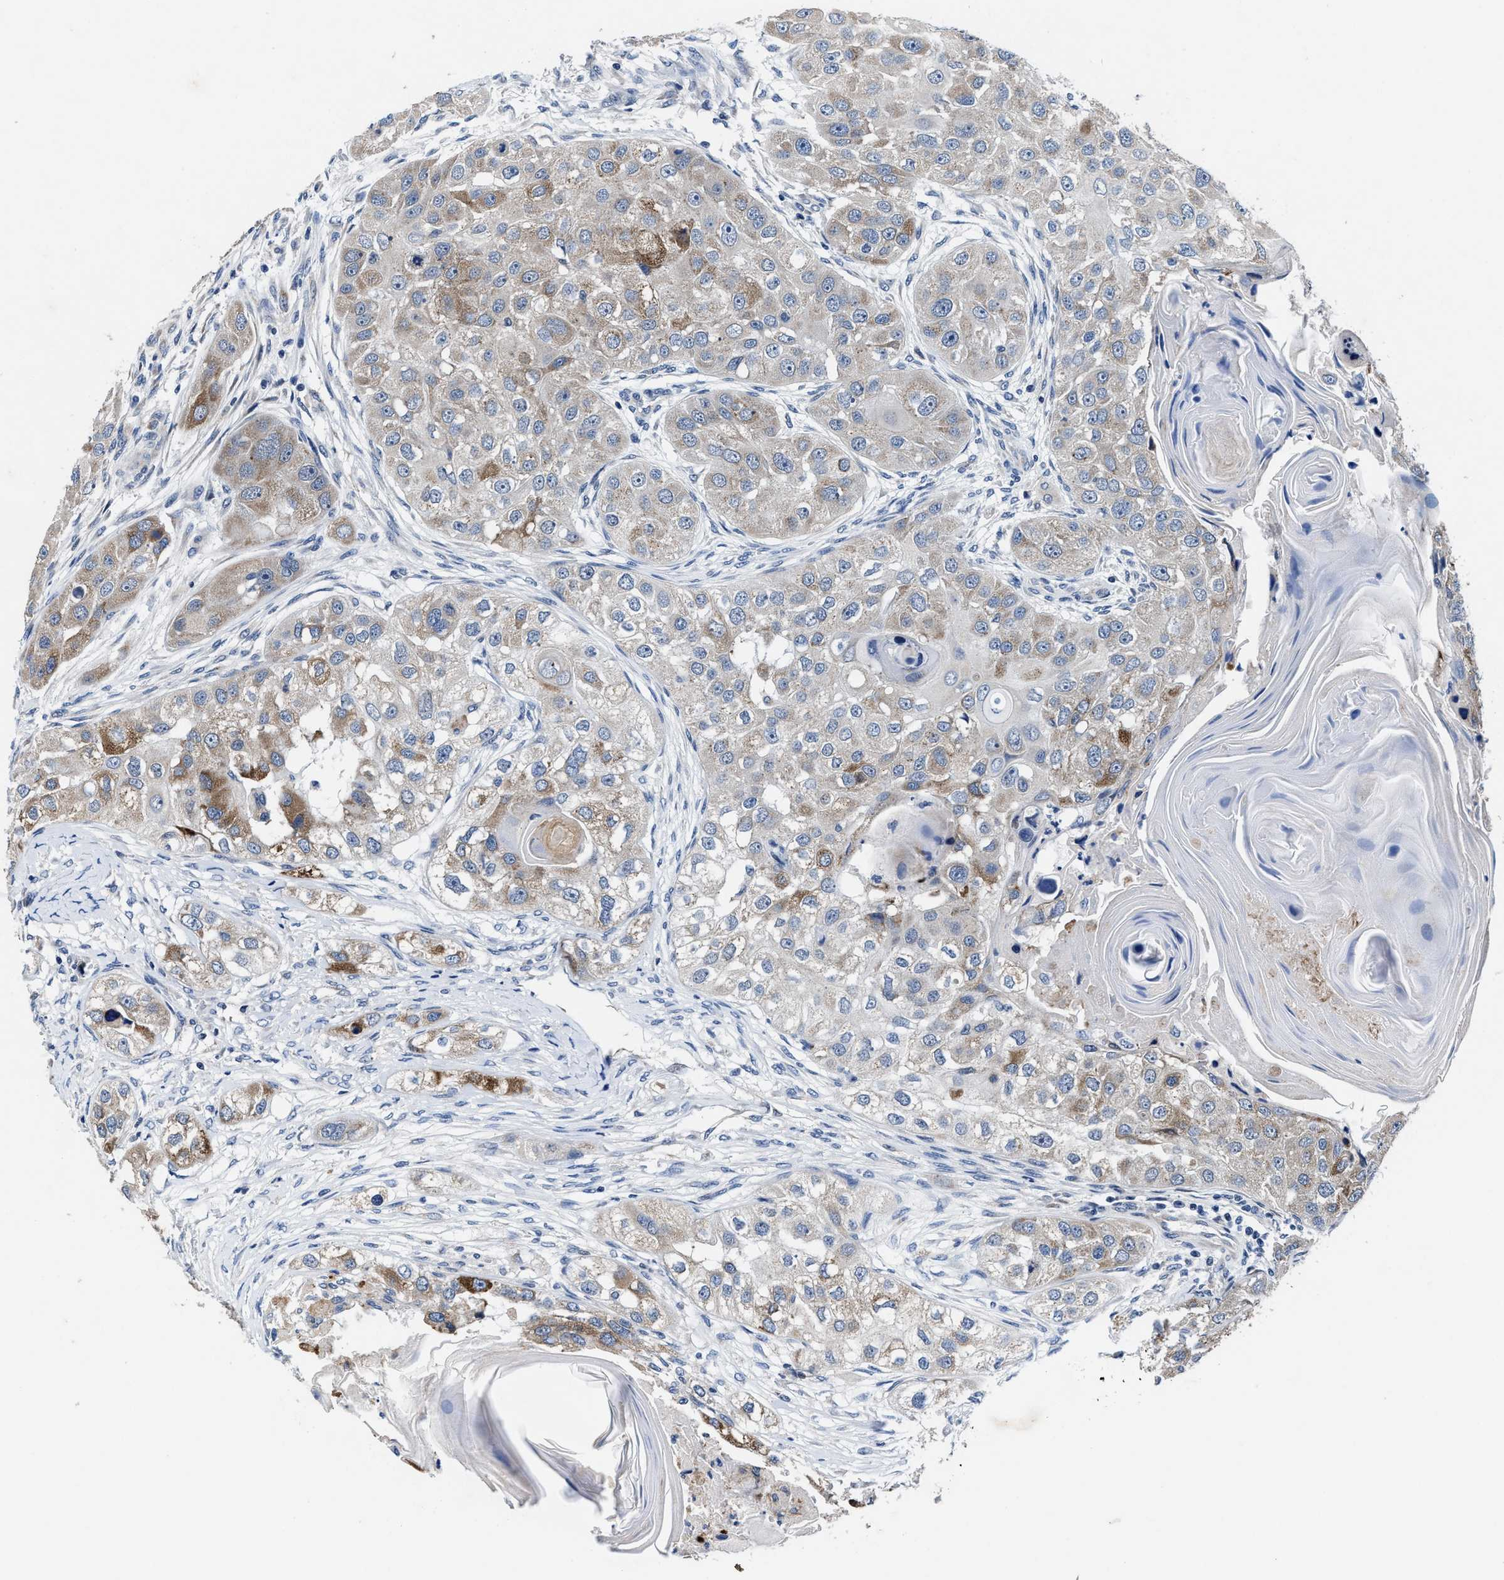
{"staining": {"intensity": "moderate", "quantity": "<25%", "location": "cytoplasmic/membranous"}, "tissue": "head and neck cancer", "cell_type": "Tumor cells", "image_type": "cancer", "snomed": [{"axis": "morphology", "description": "Normal tissue, NOS"}, {"axis": "morphology", "description": "Squamous cell carcinoma, NOS"}, {"axis": "topography", "description": "Skeletal muscle"}, {"axis": "topography", "description": "Head-Neck"}], "caption": "A brown stain highlights moderate cytoplasmic/membranous expression of a protein in head and neck cancer (squamous cell carcinoma) tumor cells.", "gene": "TMEM53", "patient": {"sex": "male", "age": 51}}